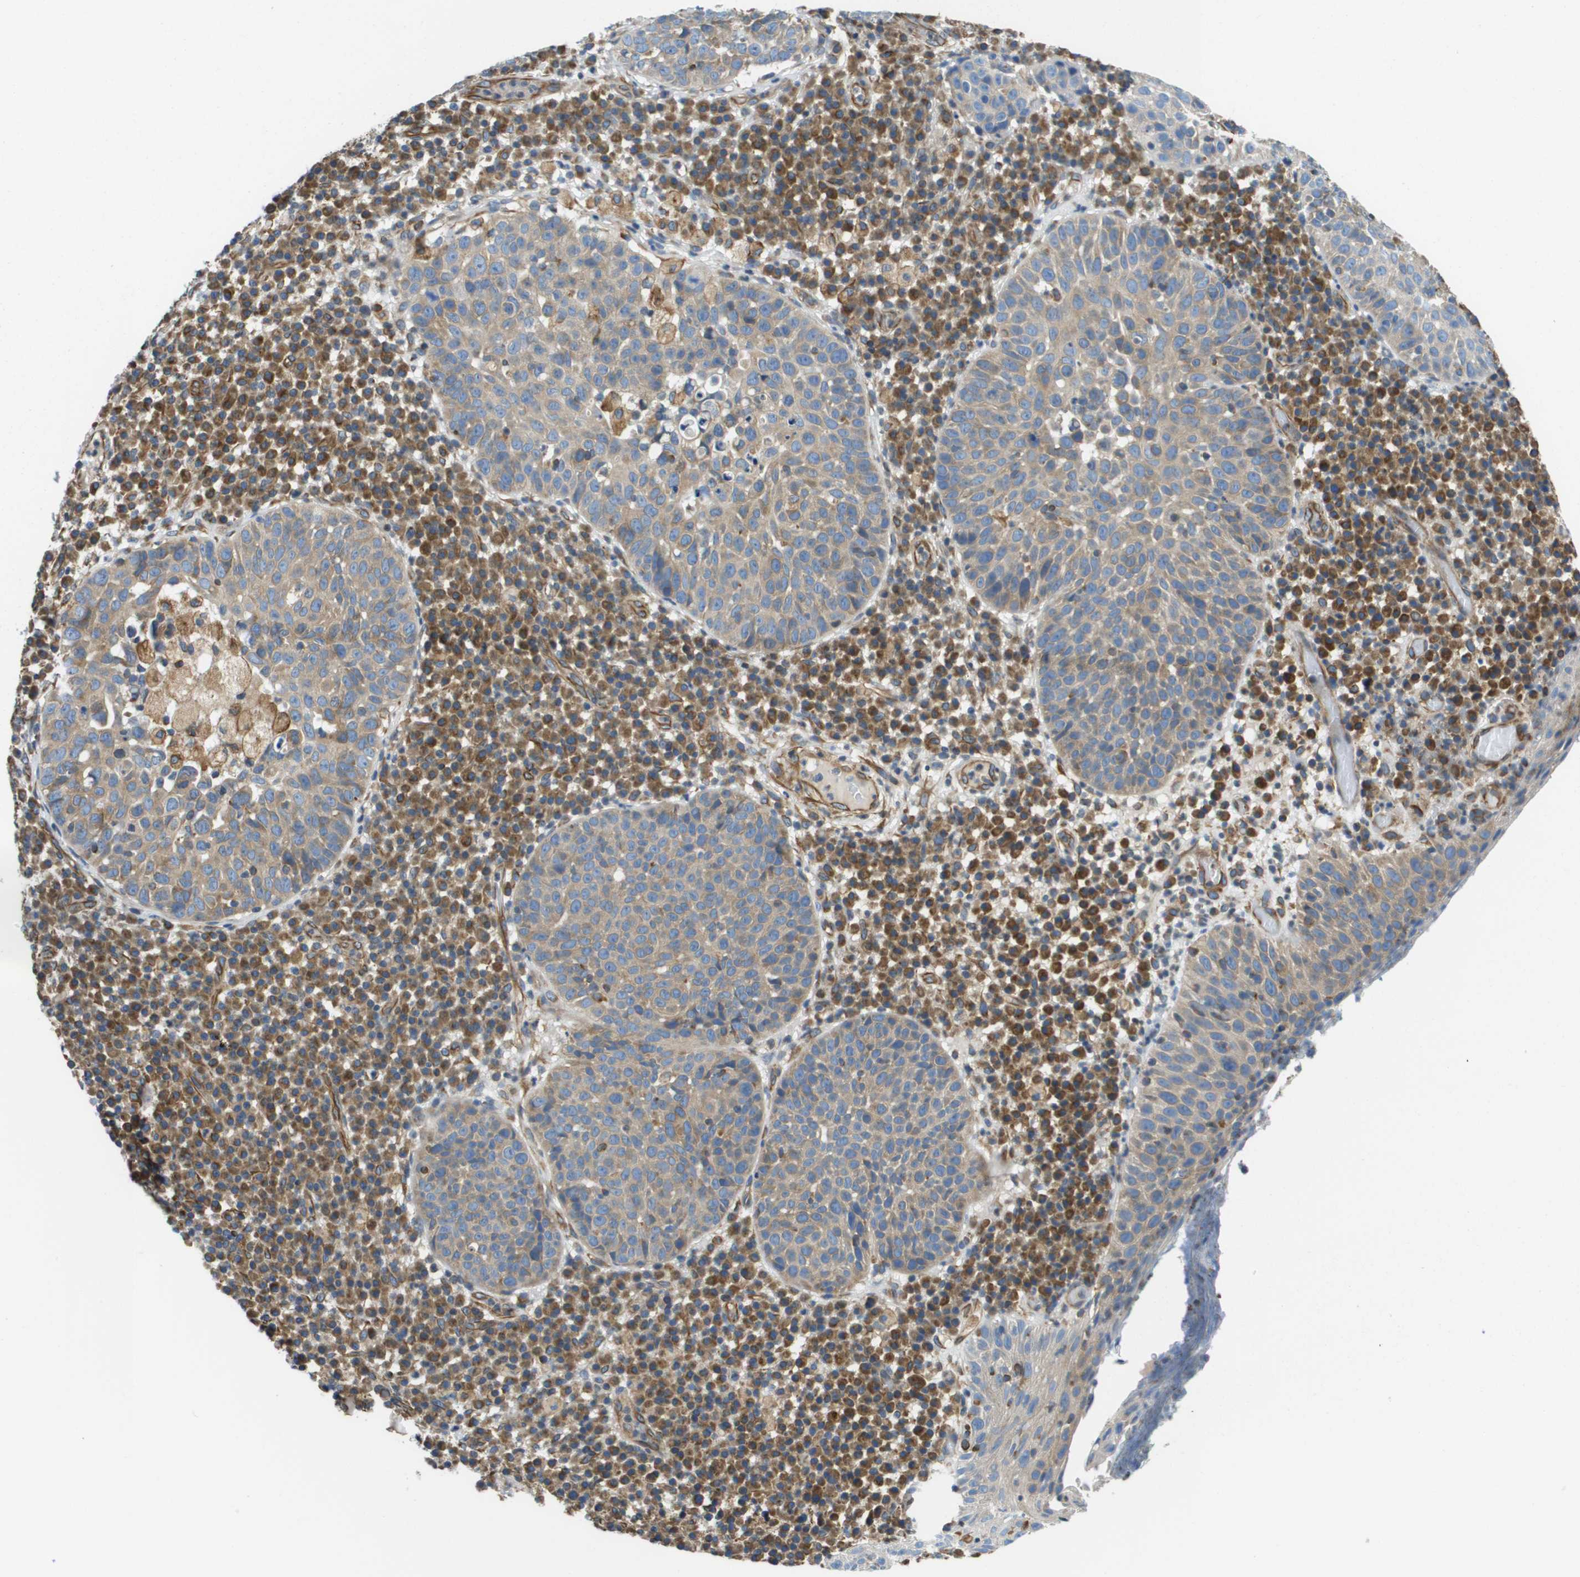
{"staining": {"intensity": "weak", "quantity": "25%-75%", "location": "cytoplasmic/membranous"}, "tissue": "skin cancer", "cell_type": "Tumor cells", "image_type": "cancer", "snomed": [{"axis": "morphology", "description": "Squamous cell carcinoma in situ, NOS"}, {"axis": "morphology", "description": "Squamous cell carcinoma, NOS"}, {"axis": "topography", "description": "Skin"}], "caption": "Skin cancer (squamous cell carcinoma) was stained to show a protein in brown. There is low levels of weak cytoplasmic/membranous staining in about 25%-75% of tumor cells. (DAB = brown stain, brightfield microscopy at high magnification).", "gene": "HSD17B12", "patient": {"sex": "male", "age": 93}}